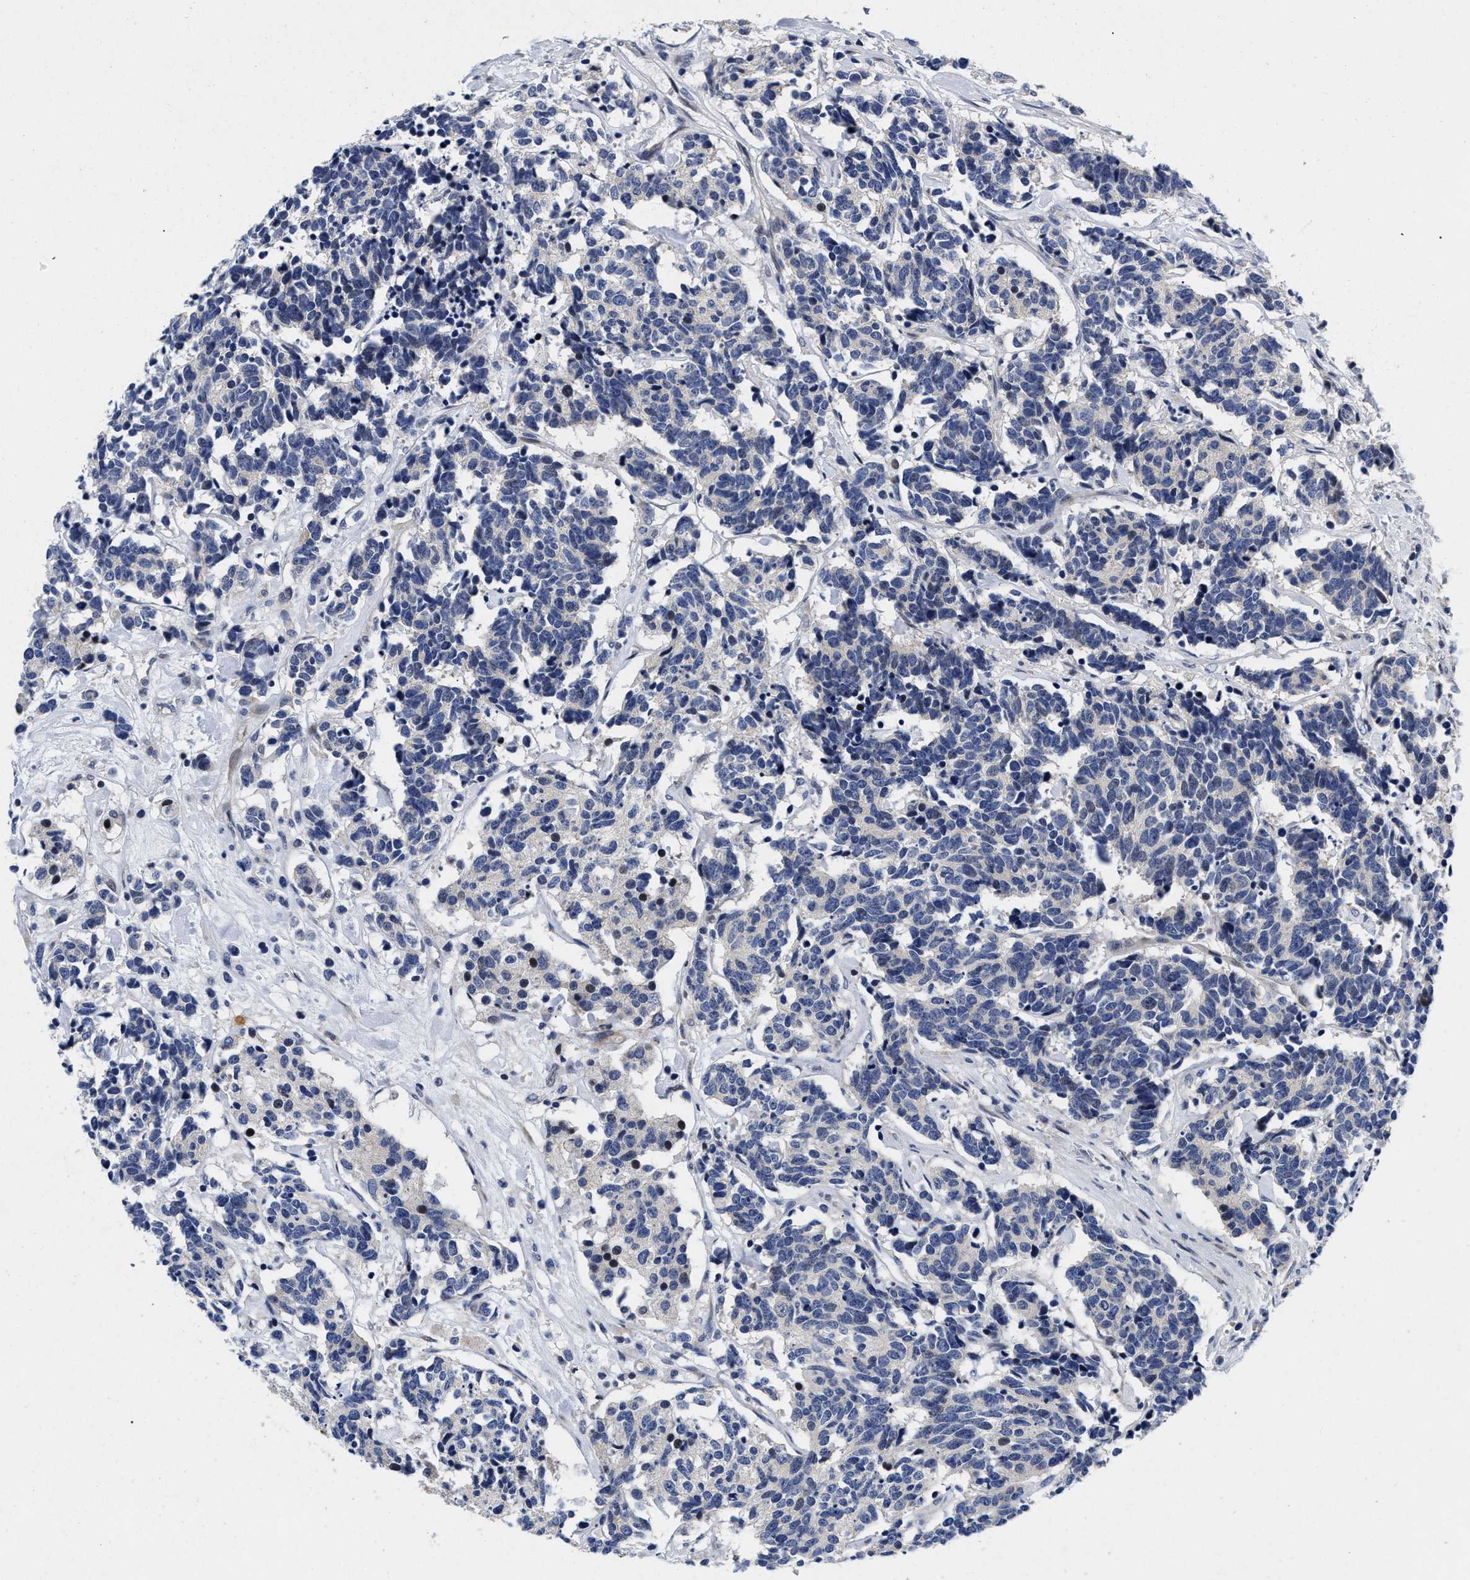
{"staining": {"intensity": "negative", "quantity": "none", "location": "none"}, "tissue": "carcinoid", "cell_type": "Tumor cells", "image_type": "cancer", "snomed": [{"axis": "morphology", "description": "Carcinoma, NOS"}, {"axis": "morphology", "description": "Carcinoid, malignant, NOS"}, {"axis": "topography", "description": "Urinary bladder"}], "caption": "Immunohistochemistry (IHC) micrograph of neoplastic tissue: carcinoid stained with DAB reveals no significant protein positivity in tumor cells.", "gene": "LAD1", "patient": {"sex": "male", "age": 57}}